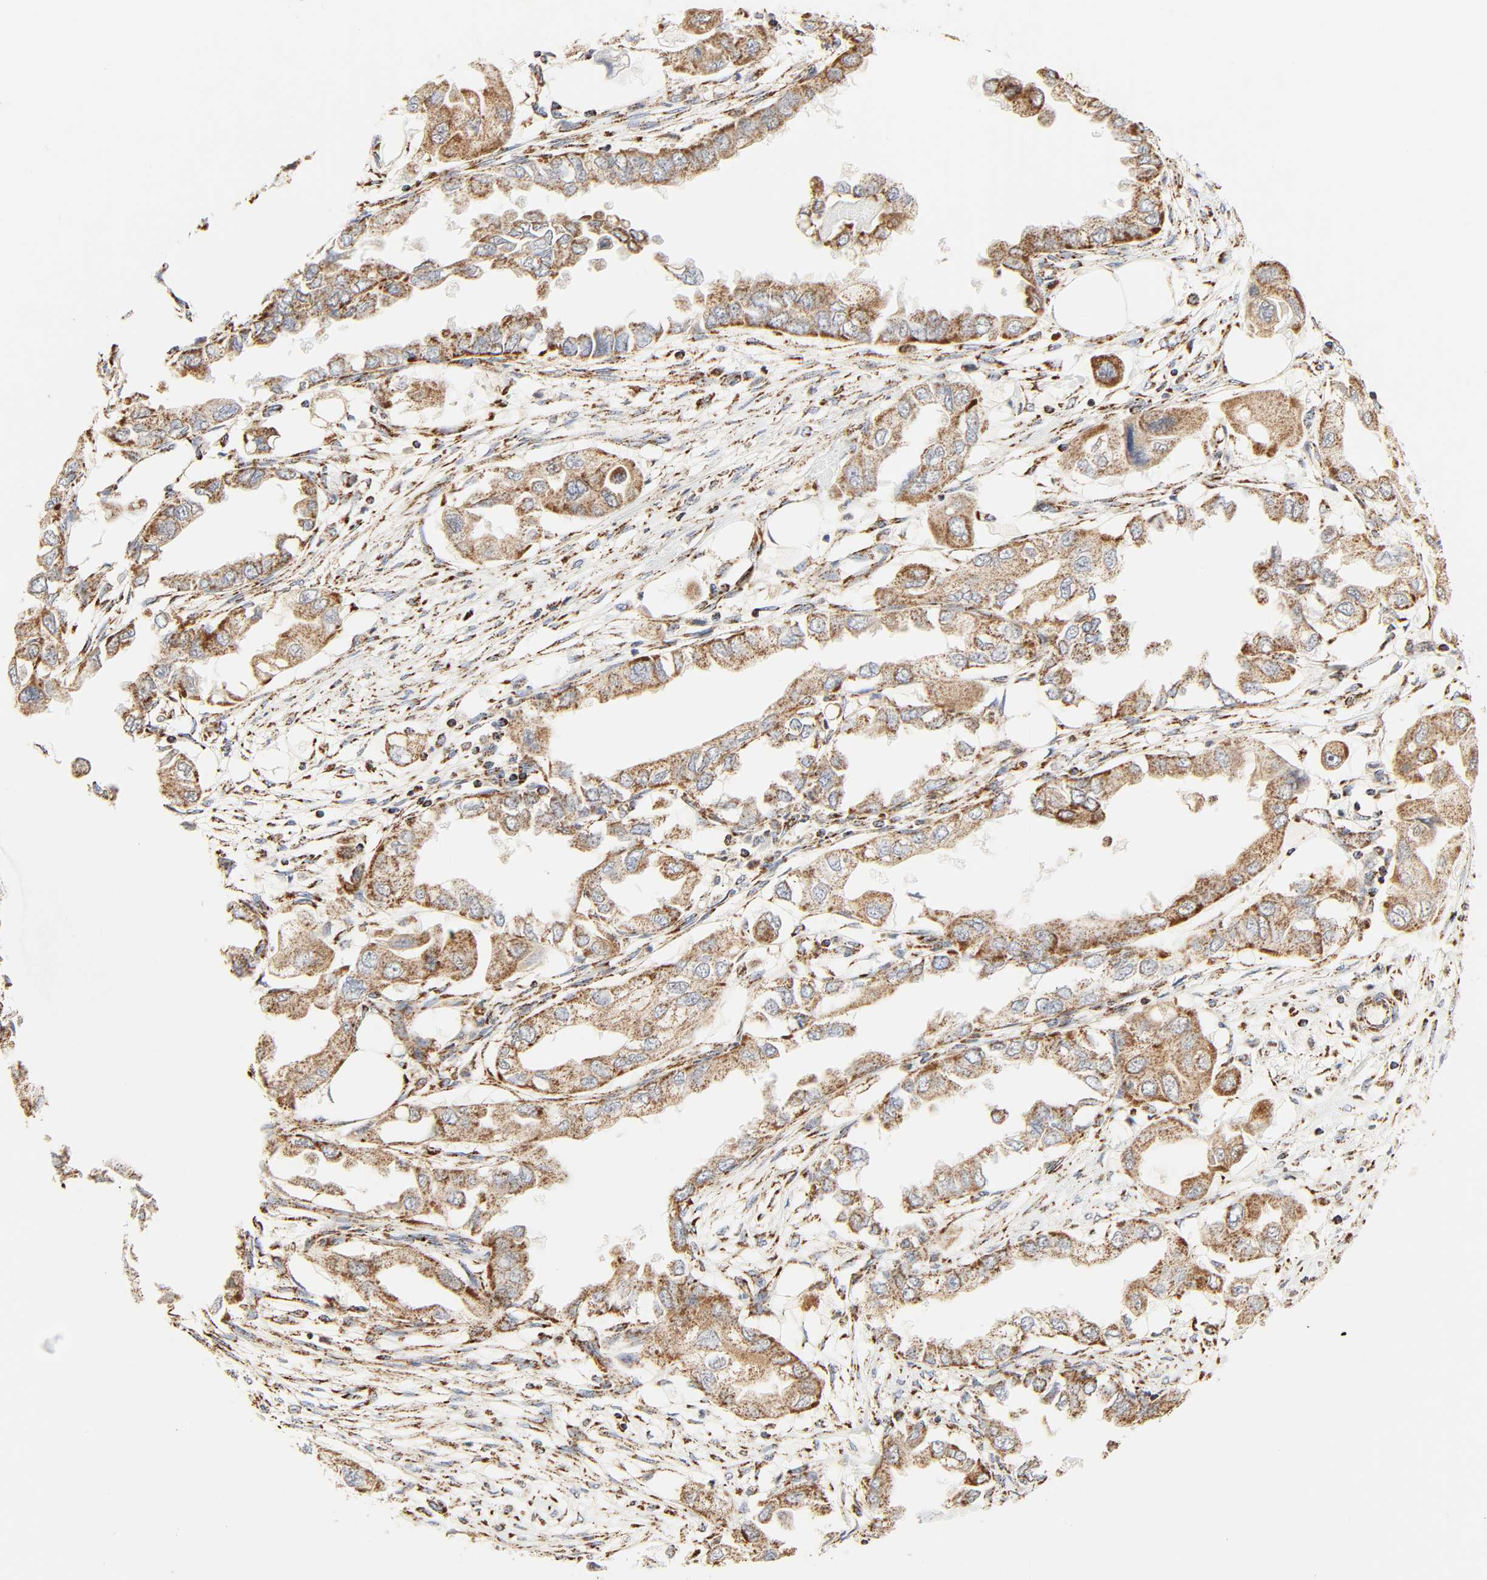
{"staining": {"intensity": "moderate", "quantity": ">75%", "location": "cytoplasmic/membranous"}, "tissue": "endometrial cancer", "cell_type": "Tumor cells", "image_type": "cancer", "snomed": [{"axis": "morphology", "description": "Adenocarcinoma, NOS"}, {"axis": "topography", "description": "Endometrium"}], "caption": "A medium amount of moderate cytoplasmic/membranous positivity is present in about >75% of tumor cells in adenocarcinoma (endometrial) tissue. (brown staining indicates protein expression, while blue staining denotes nuclei).", "gene": "ZMAT5", "patient": {"sex": "female", "age": 67}}